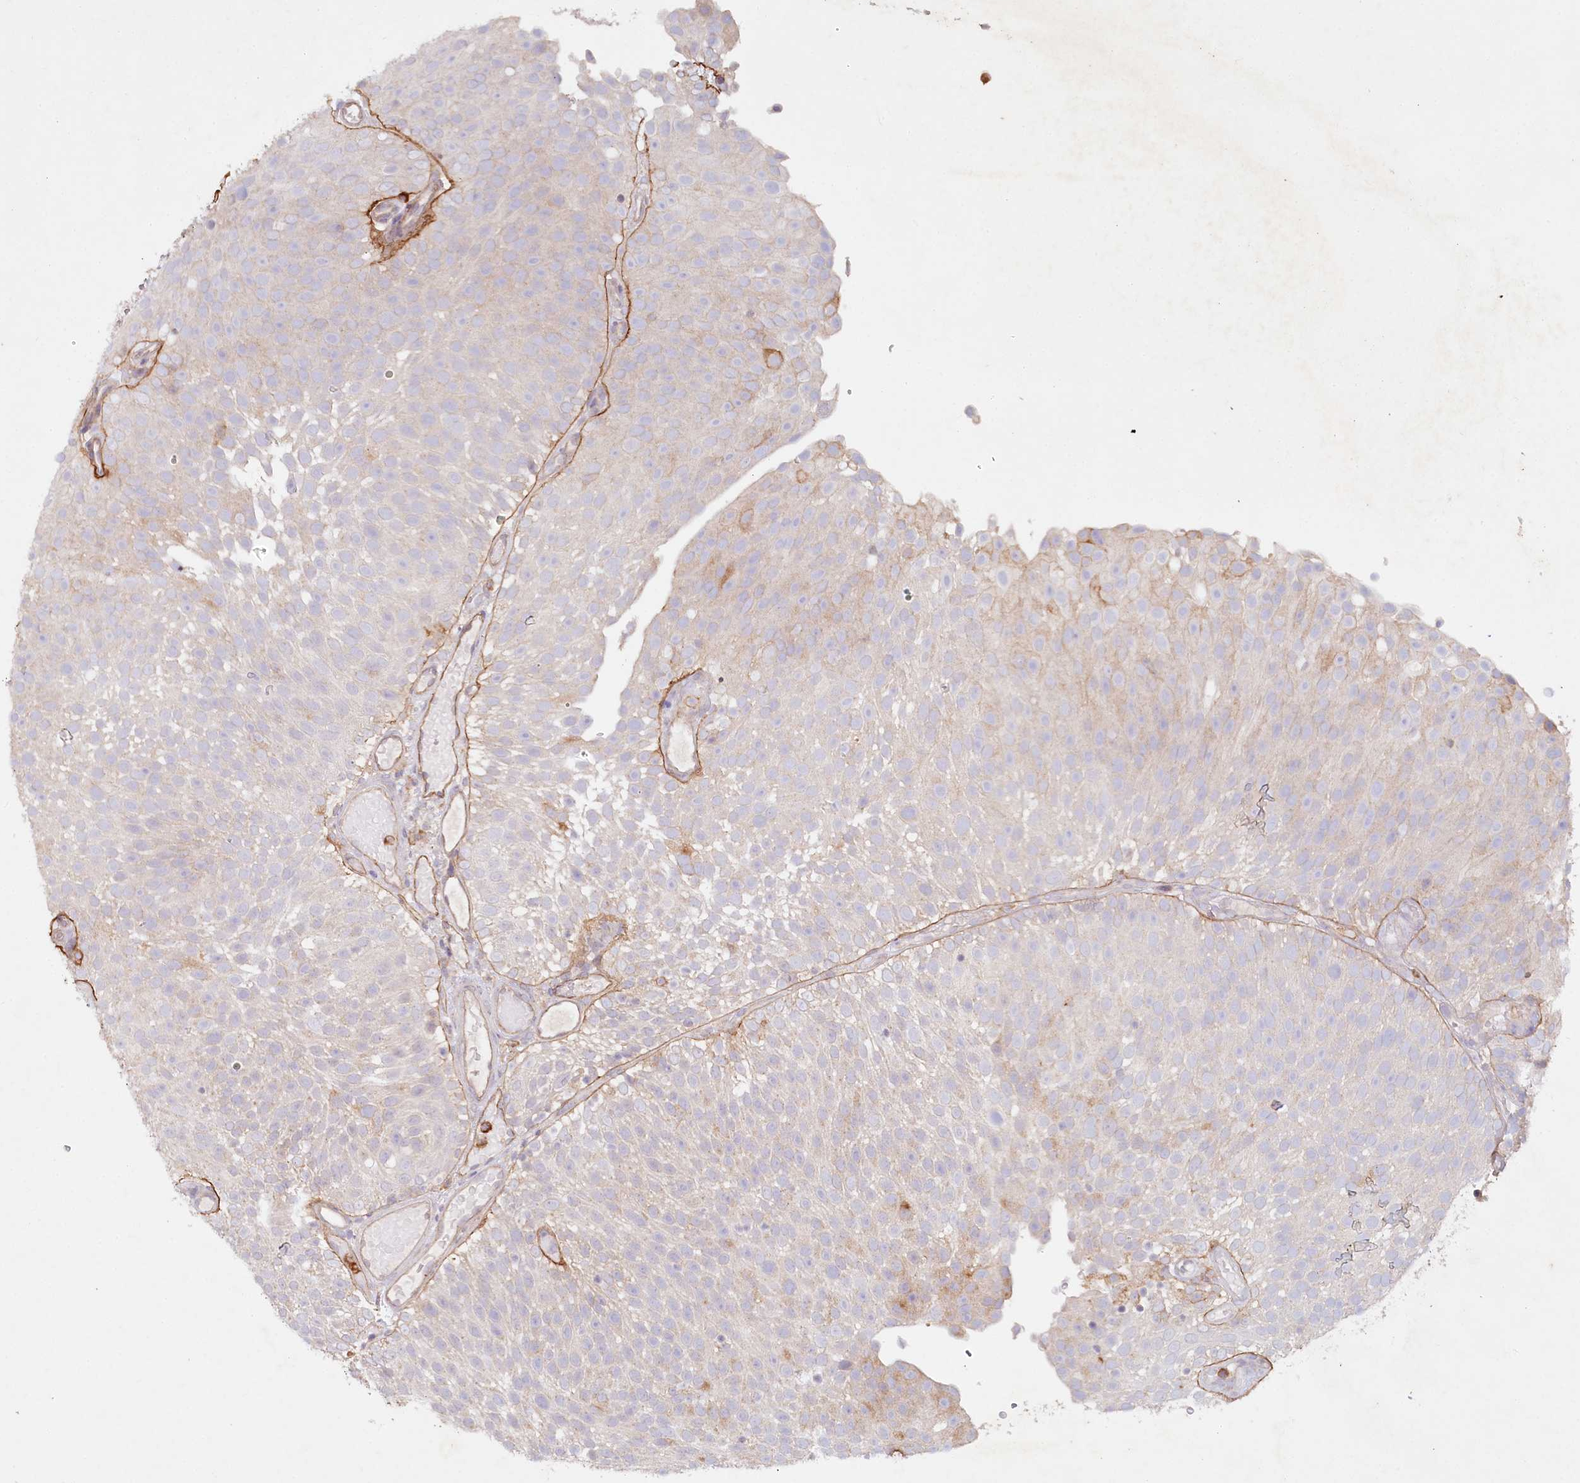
{"staining": {"intensity": "moderate", "quantity": "<25%", "location": "cytoplasmic/membranous"}, "tissue": "urothelial cancer", "cell_type": "Tumor cells", "image_type": "cancer", "snomed": [{"axis": "morphology", "description": "Urothelial carcinoma, Low grade"}, {"axis": "topography", "description": "Urinary bladder"}], "caption": "Brown immunohistochemical staining in human urothelial carcinoma (low-grade) reveals moderate cytoplasmic/membranous positivity in about <25% of tumor cells. Nuclei are stained in blue.", "gene": "ALDH3B1", "patient": {"sex": "male", "age": 78}}